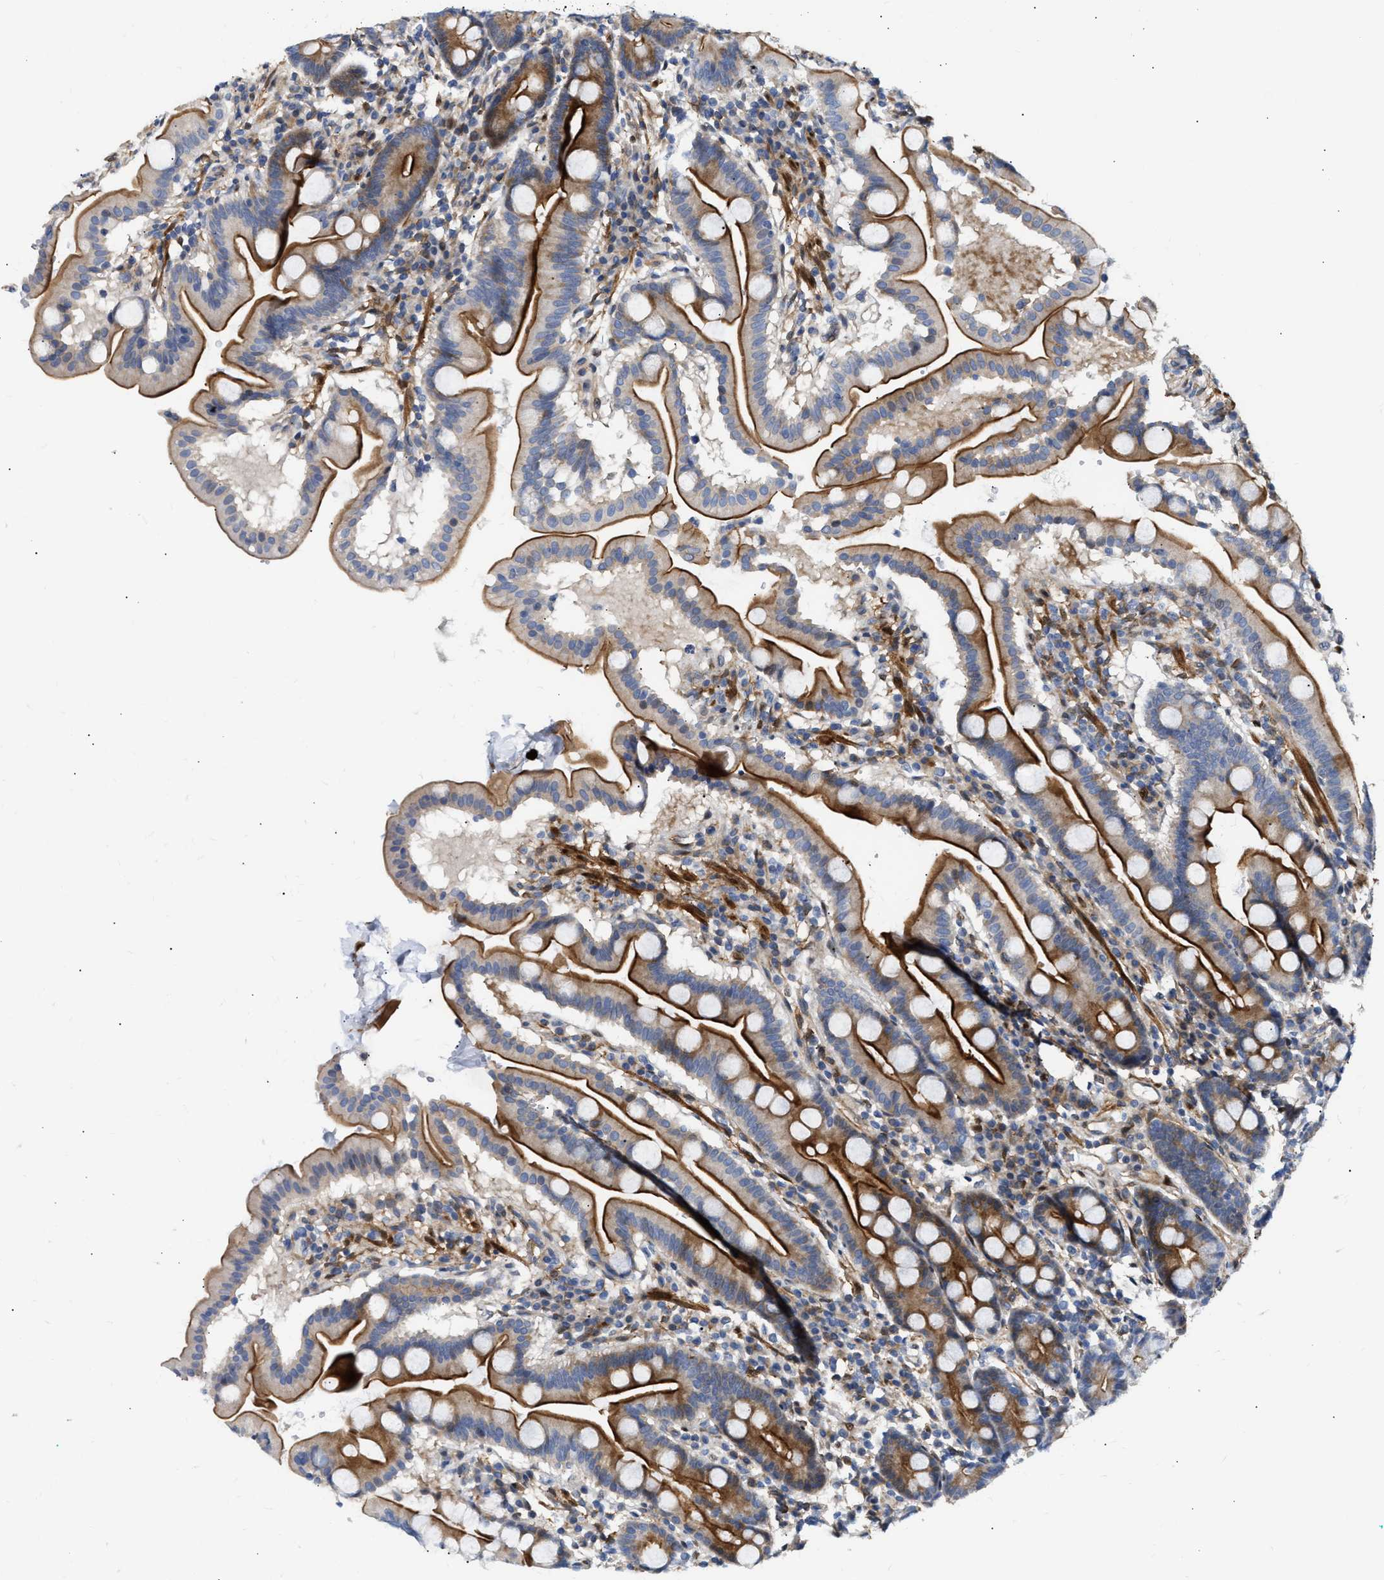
{"staining": {"intensity": "strong", "quantity": ">75%", "location": "cytoplasmic/membranous"}, "tissue": "duodenum", "cell_type": "Glandular cells", "image_type": "normal", "snomed": [{"axis": "morphology", "description": "Normal tissue, NOS"}, {"axis": "topography", "description": "Duodenum"}], "caption": "Protein expression analysis of normal human duodenum reveals strong cytoplasmic/membranous positivity in approximately >75% of glandular cells. (DAB (3,3'-diaminobenzidine) IHC, brown staining for protein, blue staining for nuclei).", "gene": "FHL1", "patient": {"sex": "male", "age": 50}}